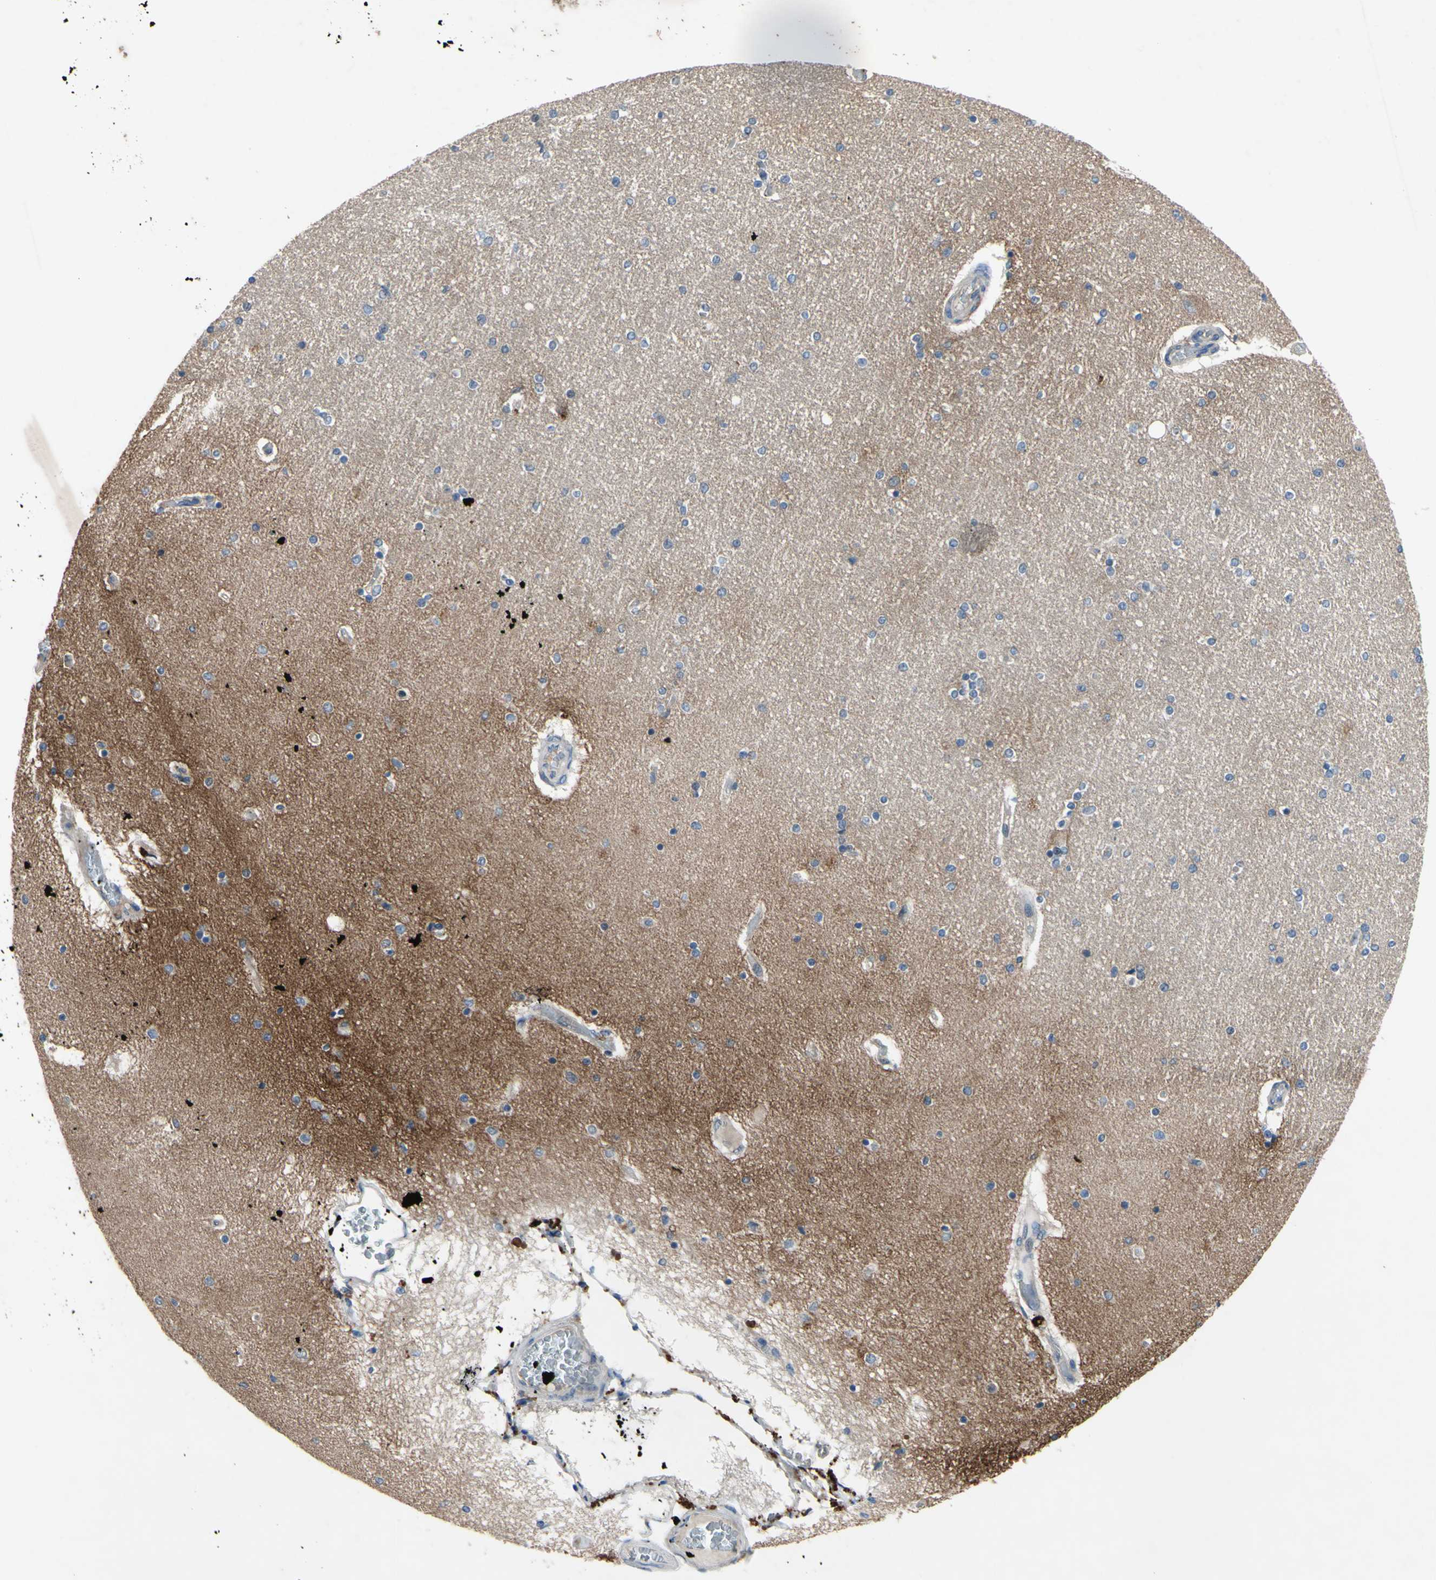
{"staining": {"intensity": "weak", "quantity": "<25%", "location": "cytoplasmic/membranous"}, "tissue": "hippocampus", "cell_type": "Glial cells", "image_type": "normal", "snomed": [{"axis": "morphology", "description": "Normal tissue, NOS"}, {"axis": "topography", "description": "Hippocampus"}], "caption": "Protein analysis of benign hippocampus demonstrates no significant staining in glial cells. (DAB immunohistochemistry (IHC) visualized using brightfield microscopy, high magnification).", "gene": "HILPDA", "patient": {"sex": "female", "age": 54}}